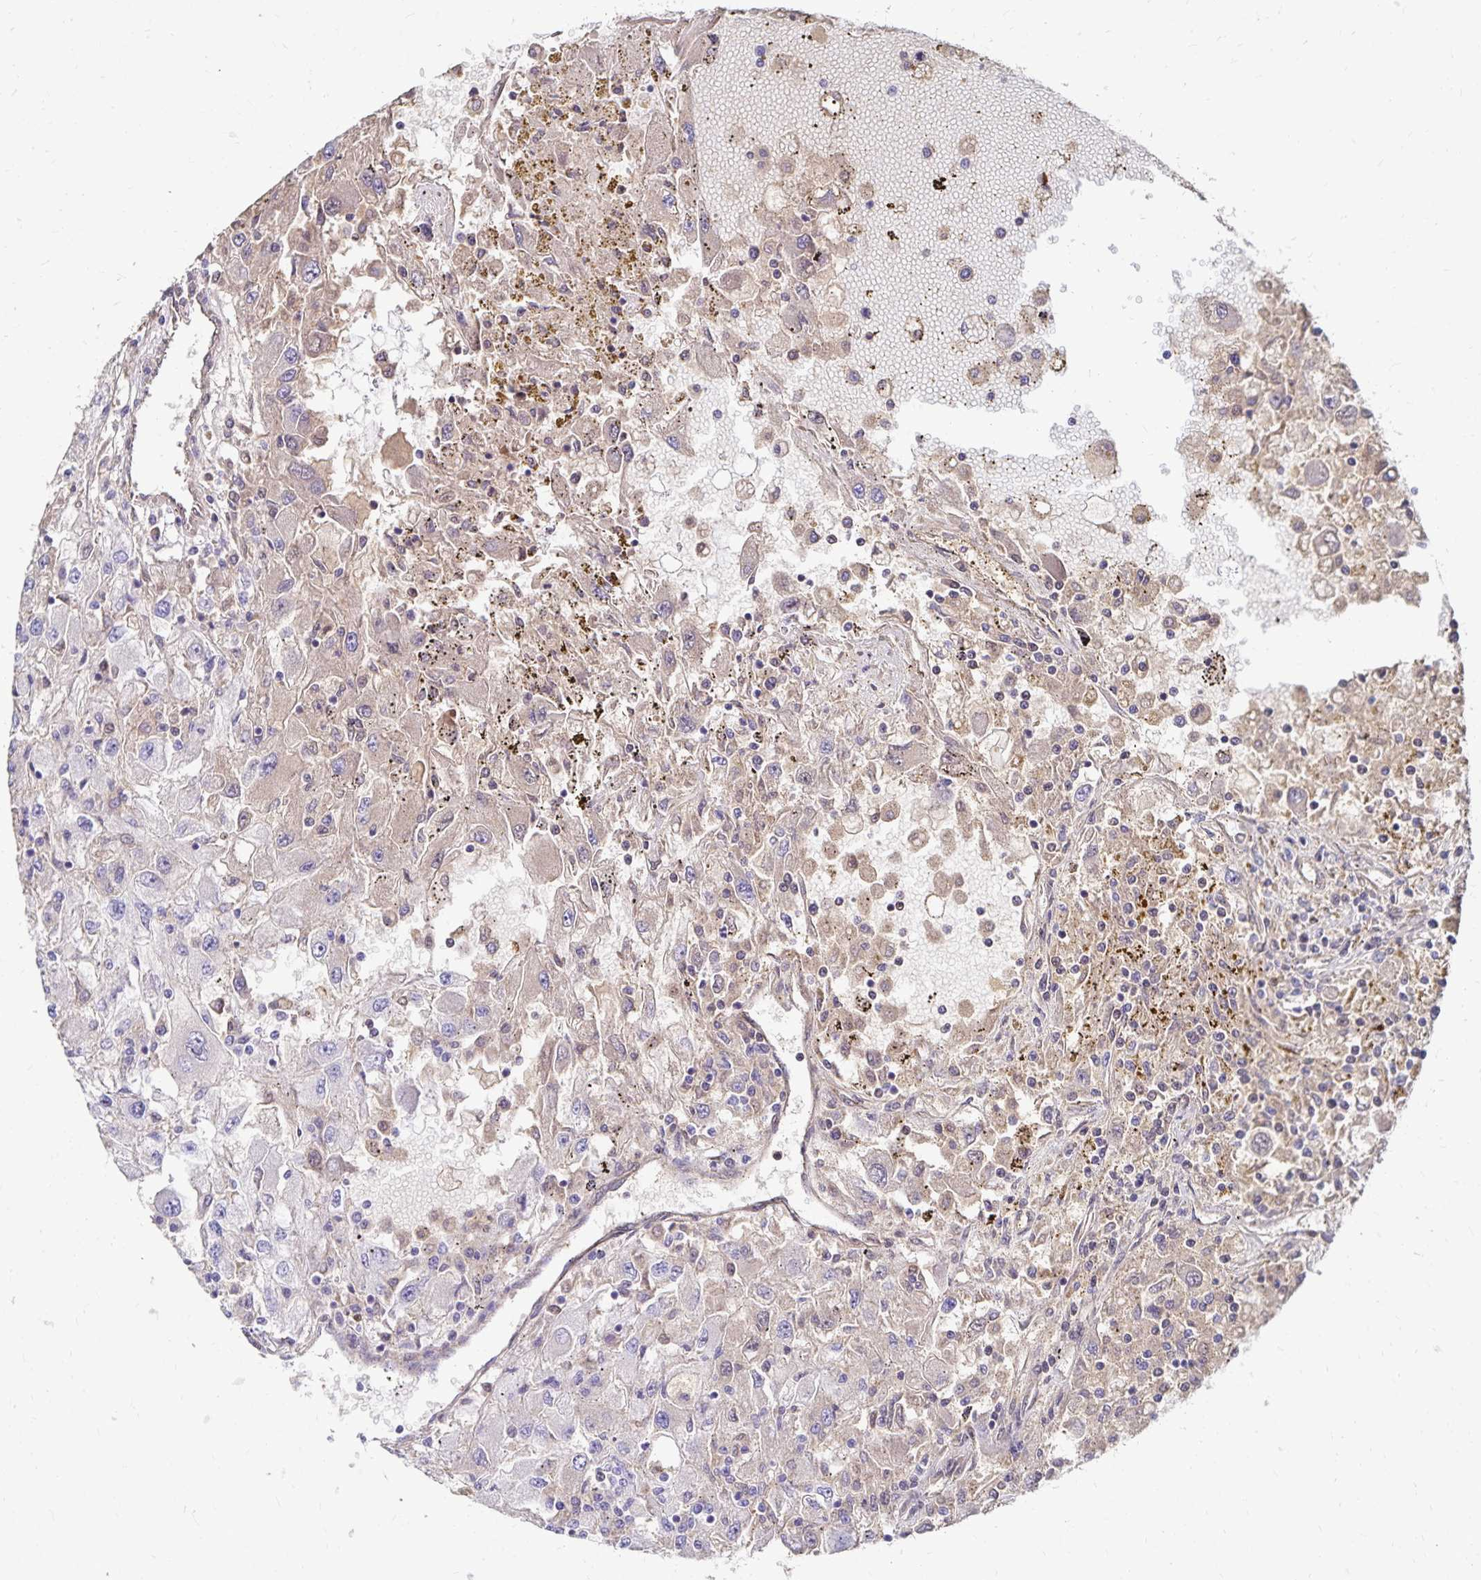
{"staining": {"intensity": "weak", "quantity": "25%-75%", "location": "cytoplasmic/membranous"}, "tissue": "renal cancer", "cell_type": "Tumor cells", "image_type": "cancer", "snomed": [{"axis": "morphology", "description": "Adenocarcinoma, NOS"}, {"axis": "topography", "description": "Kidney"}], "caption": "Immunohistochemistry photomicrograph of neoplastic tissue: human renal adenocarcinoma stained using immunohistochemistry exhibits low levels of weak protein expression localized specifically in the cytoplasmic/membranous of tumor cells, appearing as a cytoplasmic/membranous brown color.", "gene": "PAX5", "patient": {"sex": "female", "age": 67}}